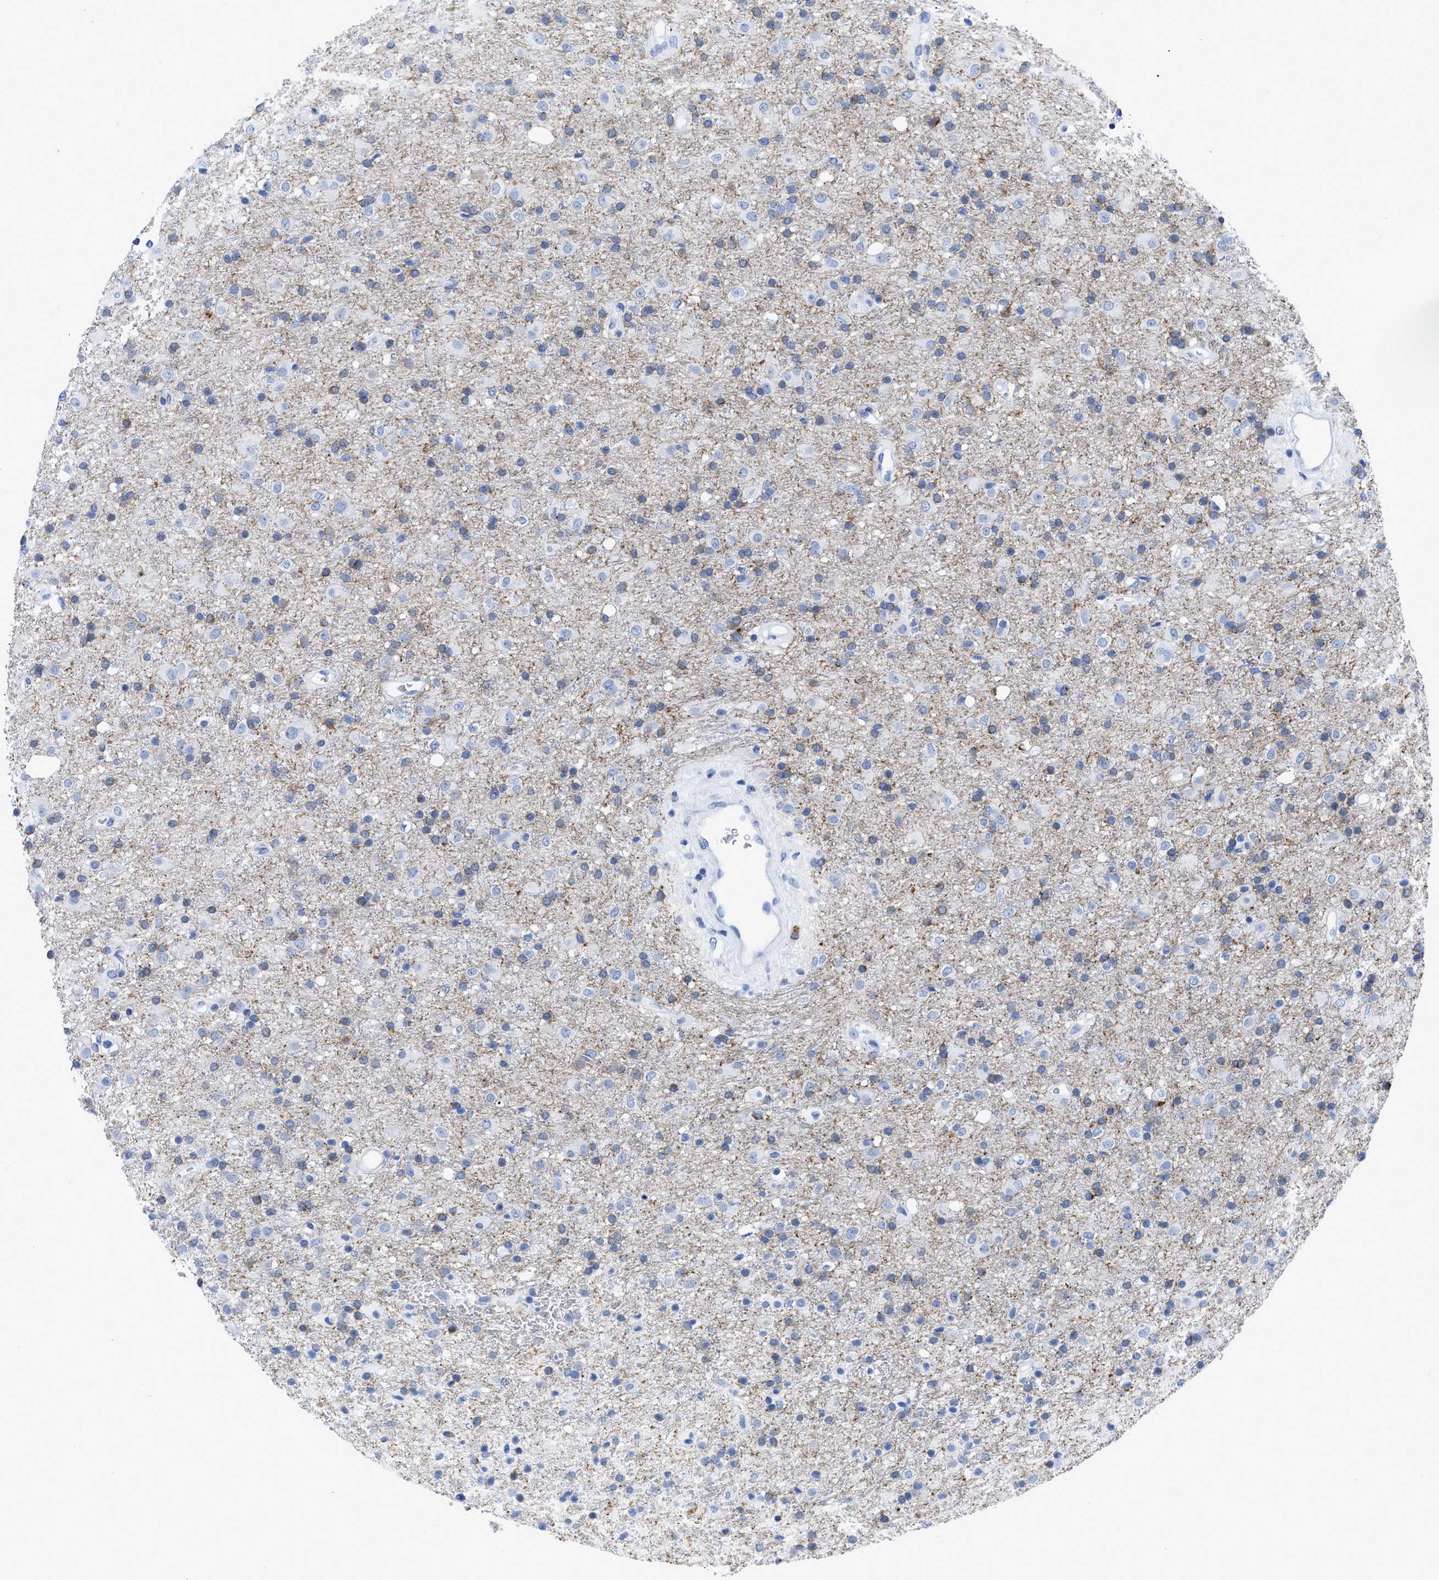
{"staining": {"intensity": "negative", "quantity": "none", "location": "none"}, "tissue": "glioma", "cell_type": "Tumor cells", "image_type": "cancer", "snomed": [{"axis": "morphology", "description": "Glioma, malignant, Low grade"}, {"axis": "topography", "description": "Brain"}], "caption": "DAB immunohistochemical staining of human malignant low-grade glioma demonstrates no significant expression in tumor cells.", "gene": "DUSP26", "patient": {"sex": "male", "age": 65}}